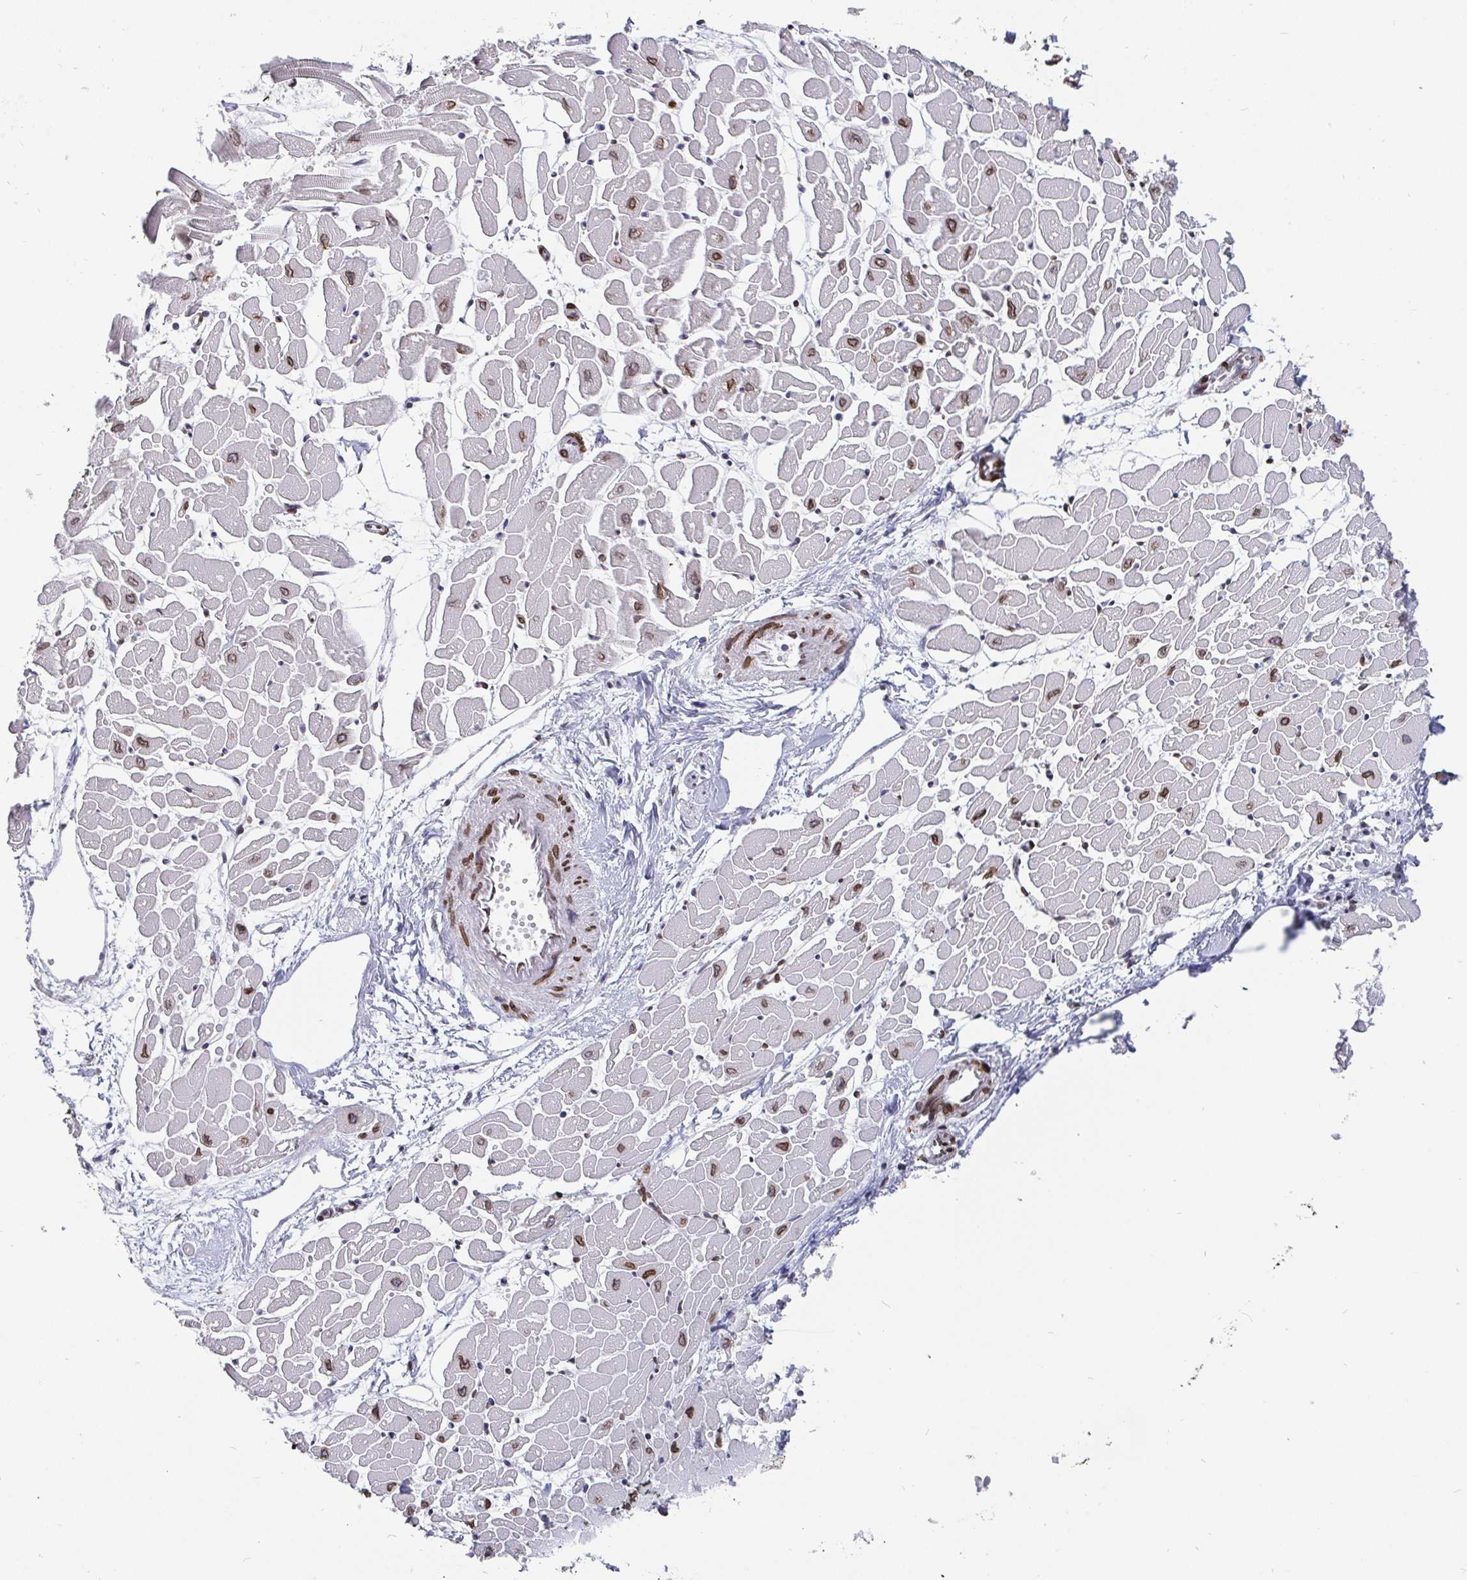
{"staining": {"intensity": "moderate", "quantity": ">75%", "location": "cytoplasmic/membranous,nuclear"}, "tissue": "heart muscle", "cell_type": "Cardiomyocytes", "image_type": "normal", "snomed": [{"axis": "morphology", "description": "Normal tissue, NOS"}, {"axis": "topography", "description": "Heart"}], "caption": "Cardiomyocytes demonstrate medium levels of moderate cytoplasmic/membranous,nuclear expression in approximately >75% of cells in benign human heart muscle. (DAB (3,3'-diaminobenzidine) = brown stain, brightfield microscopy at high magnification).", "gene": "EMD", "patient": {"sex": "male", "age": 57}}